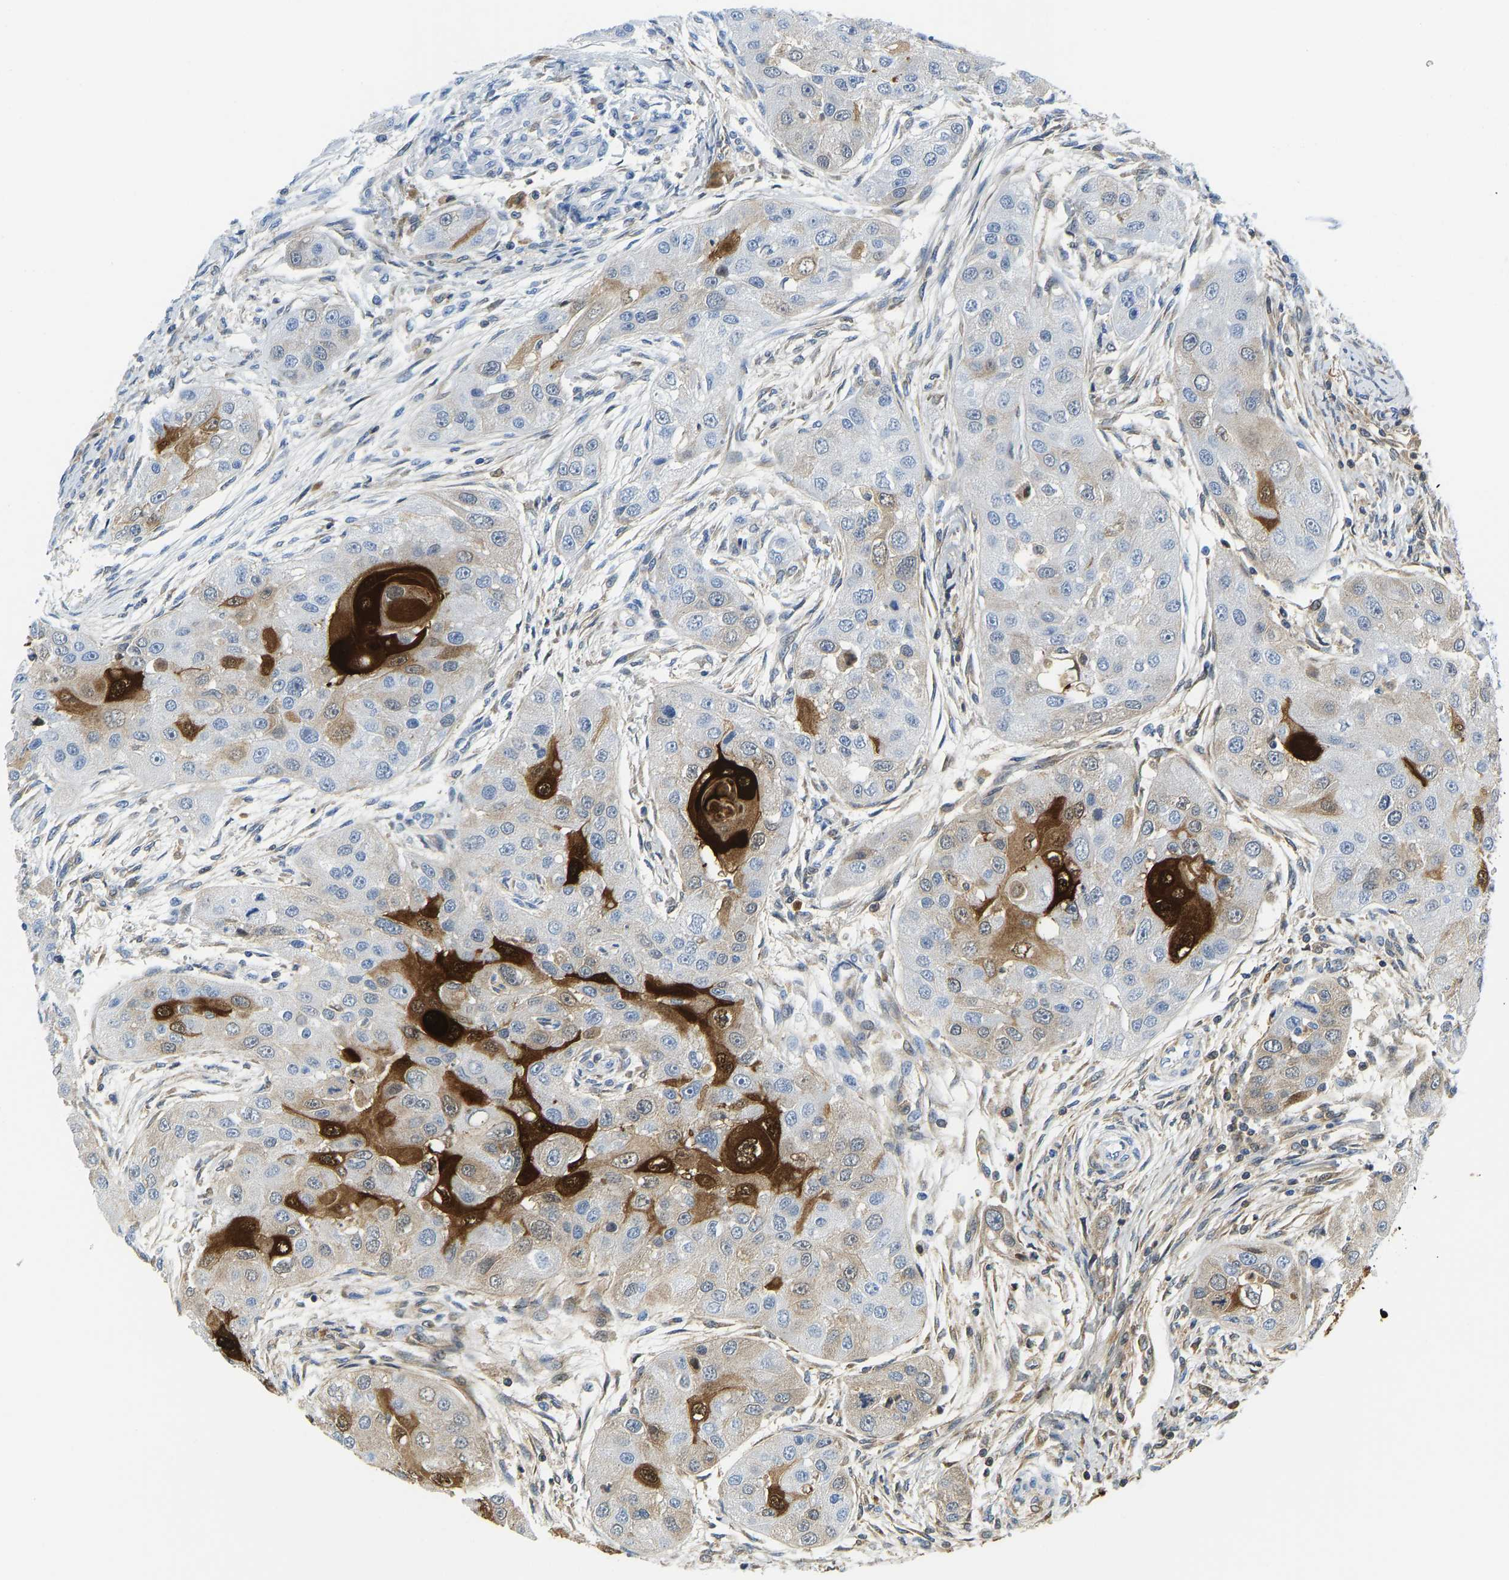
{"staining": {"intensity": "strong", "quantity": "25%-75%", "location": "cytoplasmic/membranous"}, "tissue": "head and neck cancer", "cell_type": "Tumor cells", "image_type": "cancer", "snomed": [{"axis": "morphology", "description": "Normal tissue, NOS"}, {"axis": "morphology", "description": "Squamous cell carcinoma, NOS"}, {"axis": "topography", "description": "Skeletal muscle"}, {"axis": "topography", "description": "Head-Neck"}], "caption": "Head and neck cancer (squamous cell carcinoma) stained with DAB (3,3'-diaminobenzidine) IHC reveals high levels of strong cytoplasmic/membranous expression in approximately 25%-75% of tumor cells. (brown staining indicates protein expression, while blue staining denotes nuclei).", "gene": "SERPINB3", "patient": {"sex": "male", "age": 51}}